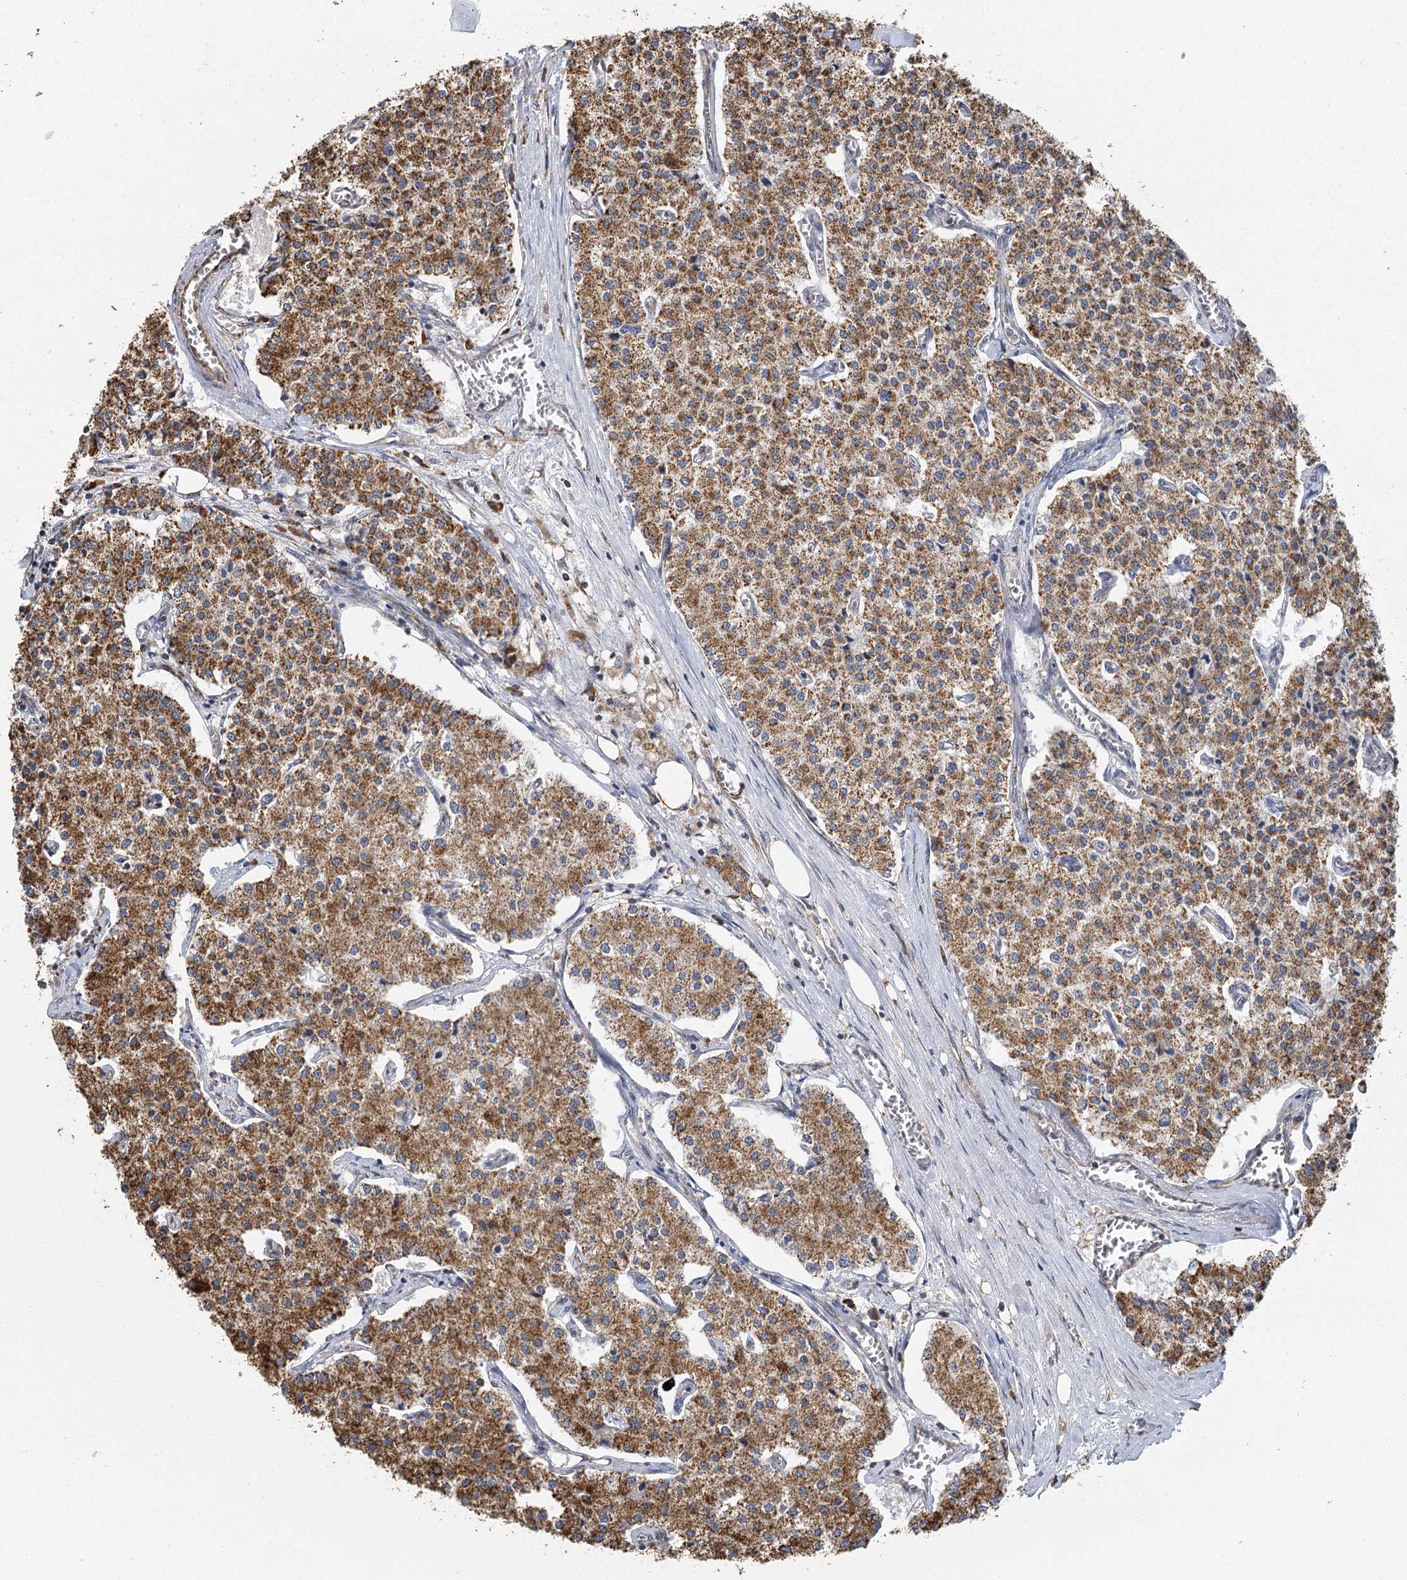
{"staining": {"intensity": "moderate", "quantity": ">75%", "location": "cytoplasmic/membranous"}, "tissue": "carcinoid", "cell_type": "Tumor cells", "image_type": "cancer", "snomed": [{"axis": "morphology", "description": "Carcinoid, malignant, NOS"}, {"axis": "topography", "description": "Colon"}], "caption": "Human carcinoid stained with a brown dye demonstrates moderate cytoplasmic/membranous positive positivity in about >75% of tumor cells.", "gene": "IL11RA", "patient": {"sex": "female", "age": 52}}